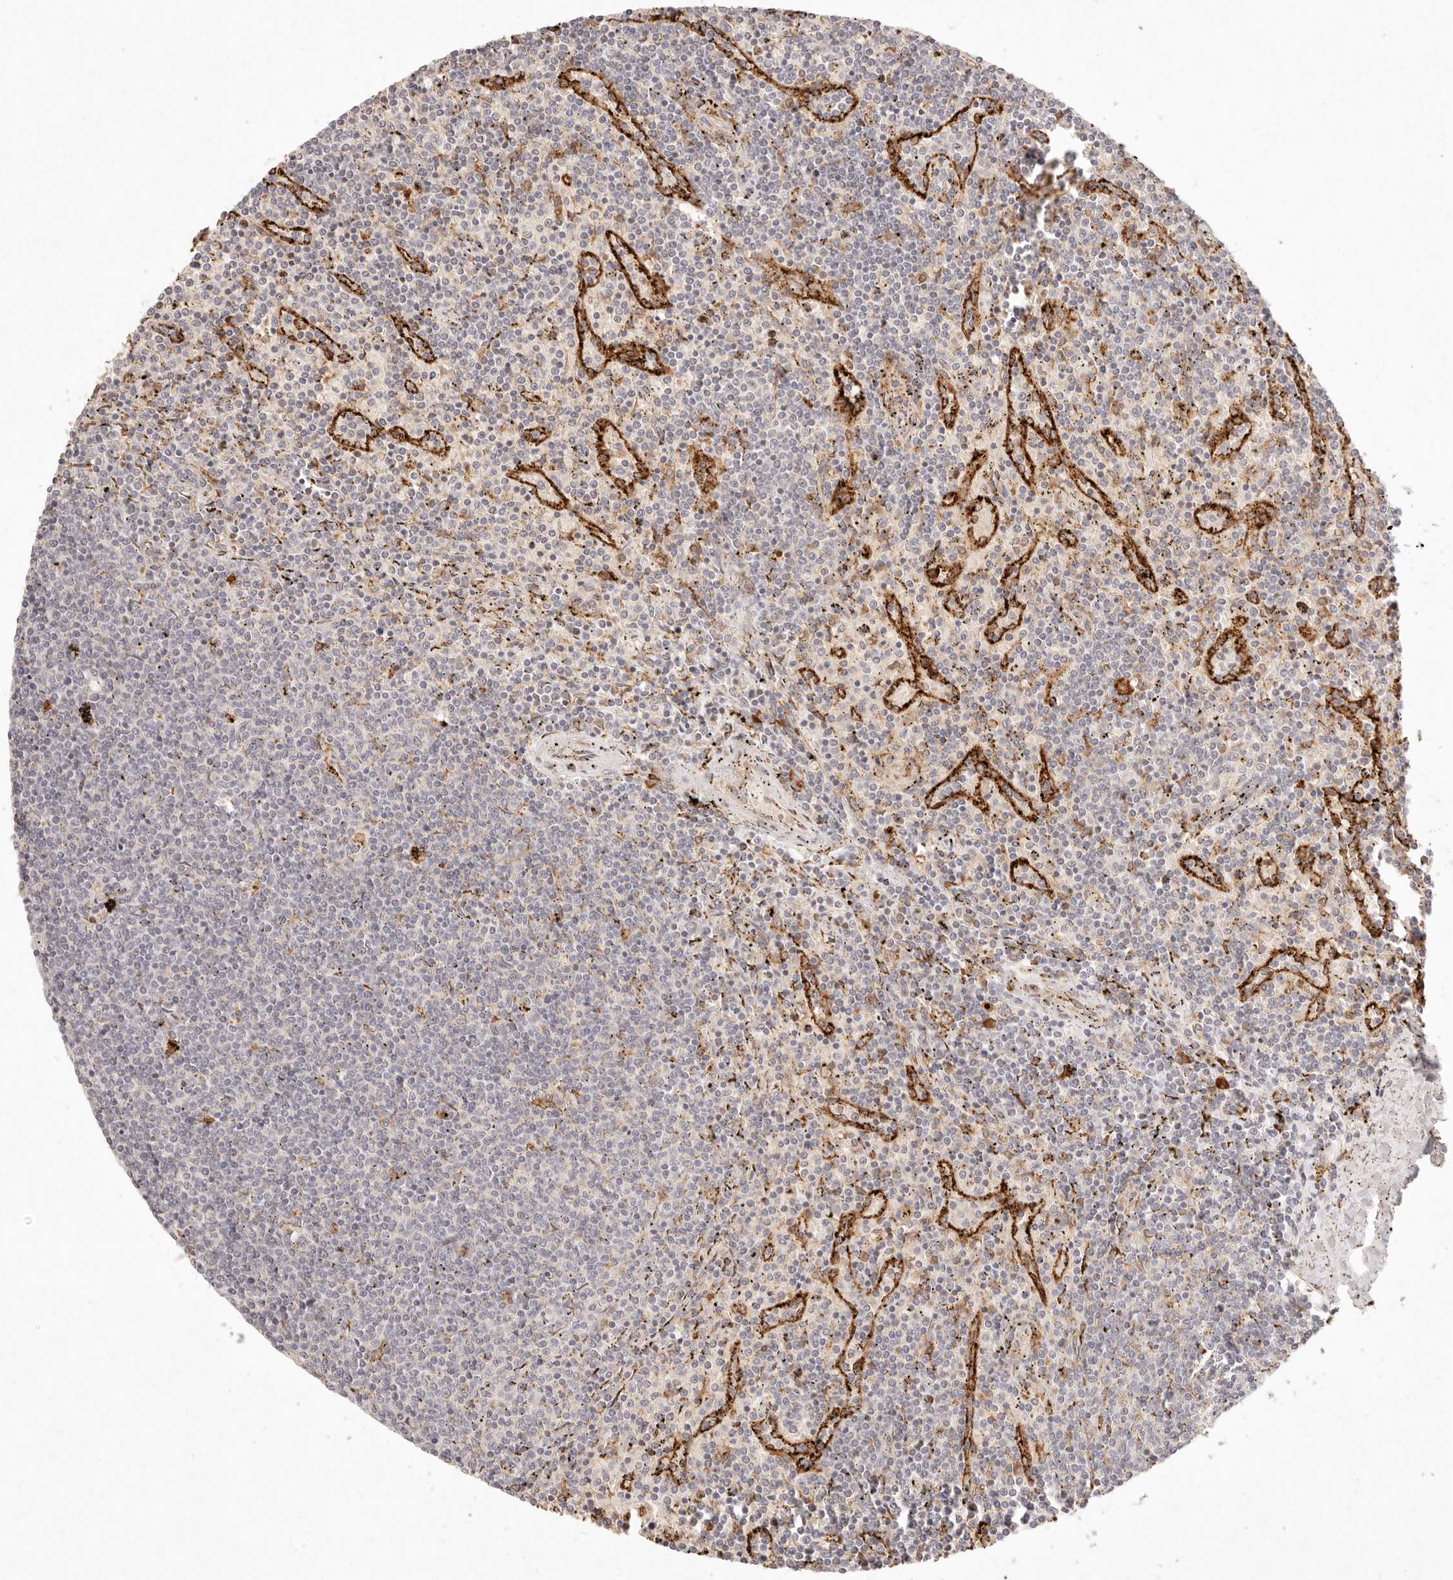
{"staining": {"intensity": "negative", "quantity": "none", "location": "none"}, "tissue": "lymphoma", "cell_type": "Tumor cells", "image_type": "cancer", "snomed": [{"axis": "morphology", "description": "Malignant lymphoma, non-Hodgkin's type, Low grade"}, {"axis": "topography", "description": "Spleen"}], "caption": "The micrograph exhibits no significant positivity in tumor cells of lymphoma. (DAB immunohistochemistry (IHC) with hematoxylin counter stain).", "gene": "C1orf127", "patient": {"sex": "female", "age": 50}}